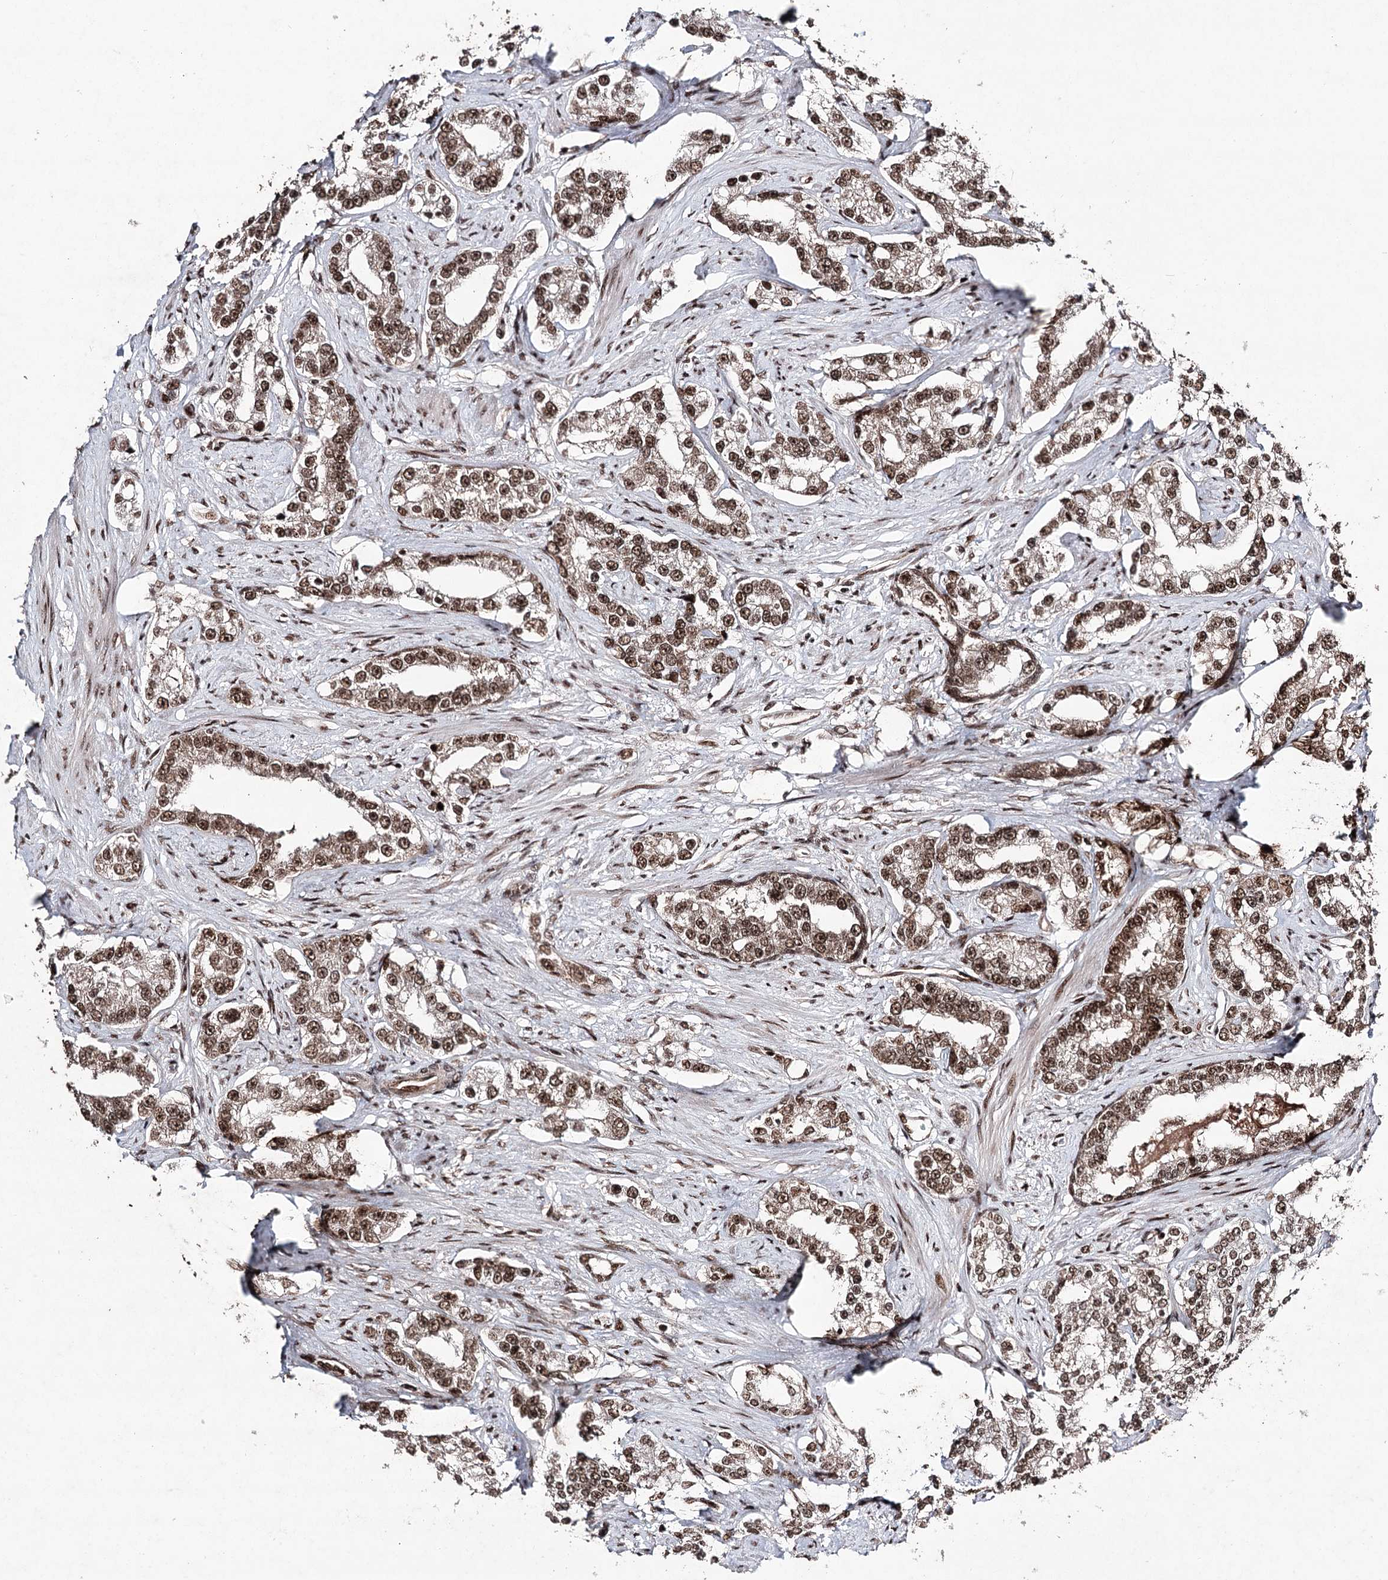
{"staining": {"intensity": "strong", "quantity": ">75%", "location": "nuclear"}, "tissue": "prostate cancer", "cell_type": "Tumor cells", "image_type": "cancer", "snomed": [{"axis": "morphology", "description": "Normal tissue, NOS"}, {"axis": "morphology", "description": "Adenocarcinoma, High grade"}, {"axis": "topography", "description": "Prostate"}], "caption": "This is an image of immunohistochemistry (IHC) staining of prostate cancer (adenocarcinoma (high-grade)), which shows strong staining in the nuclear of tumor cells.", "gene": "PDCD4", "patient": {"sex": "male", "age": 83}}